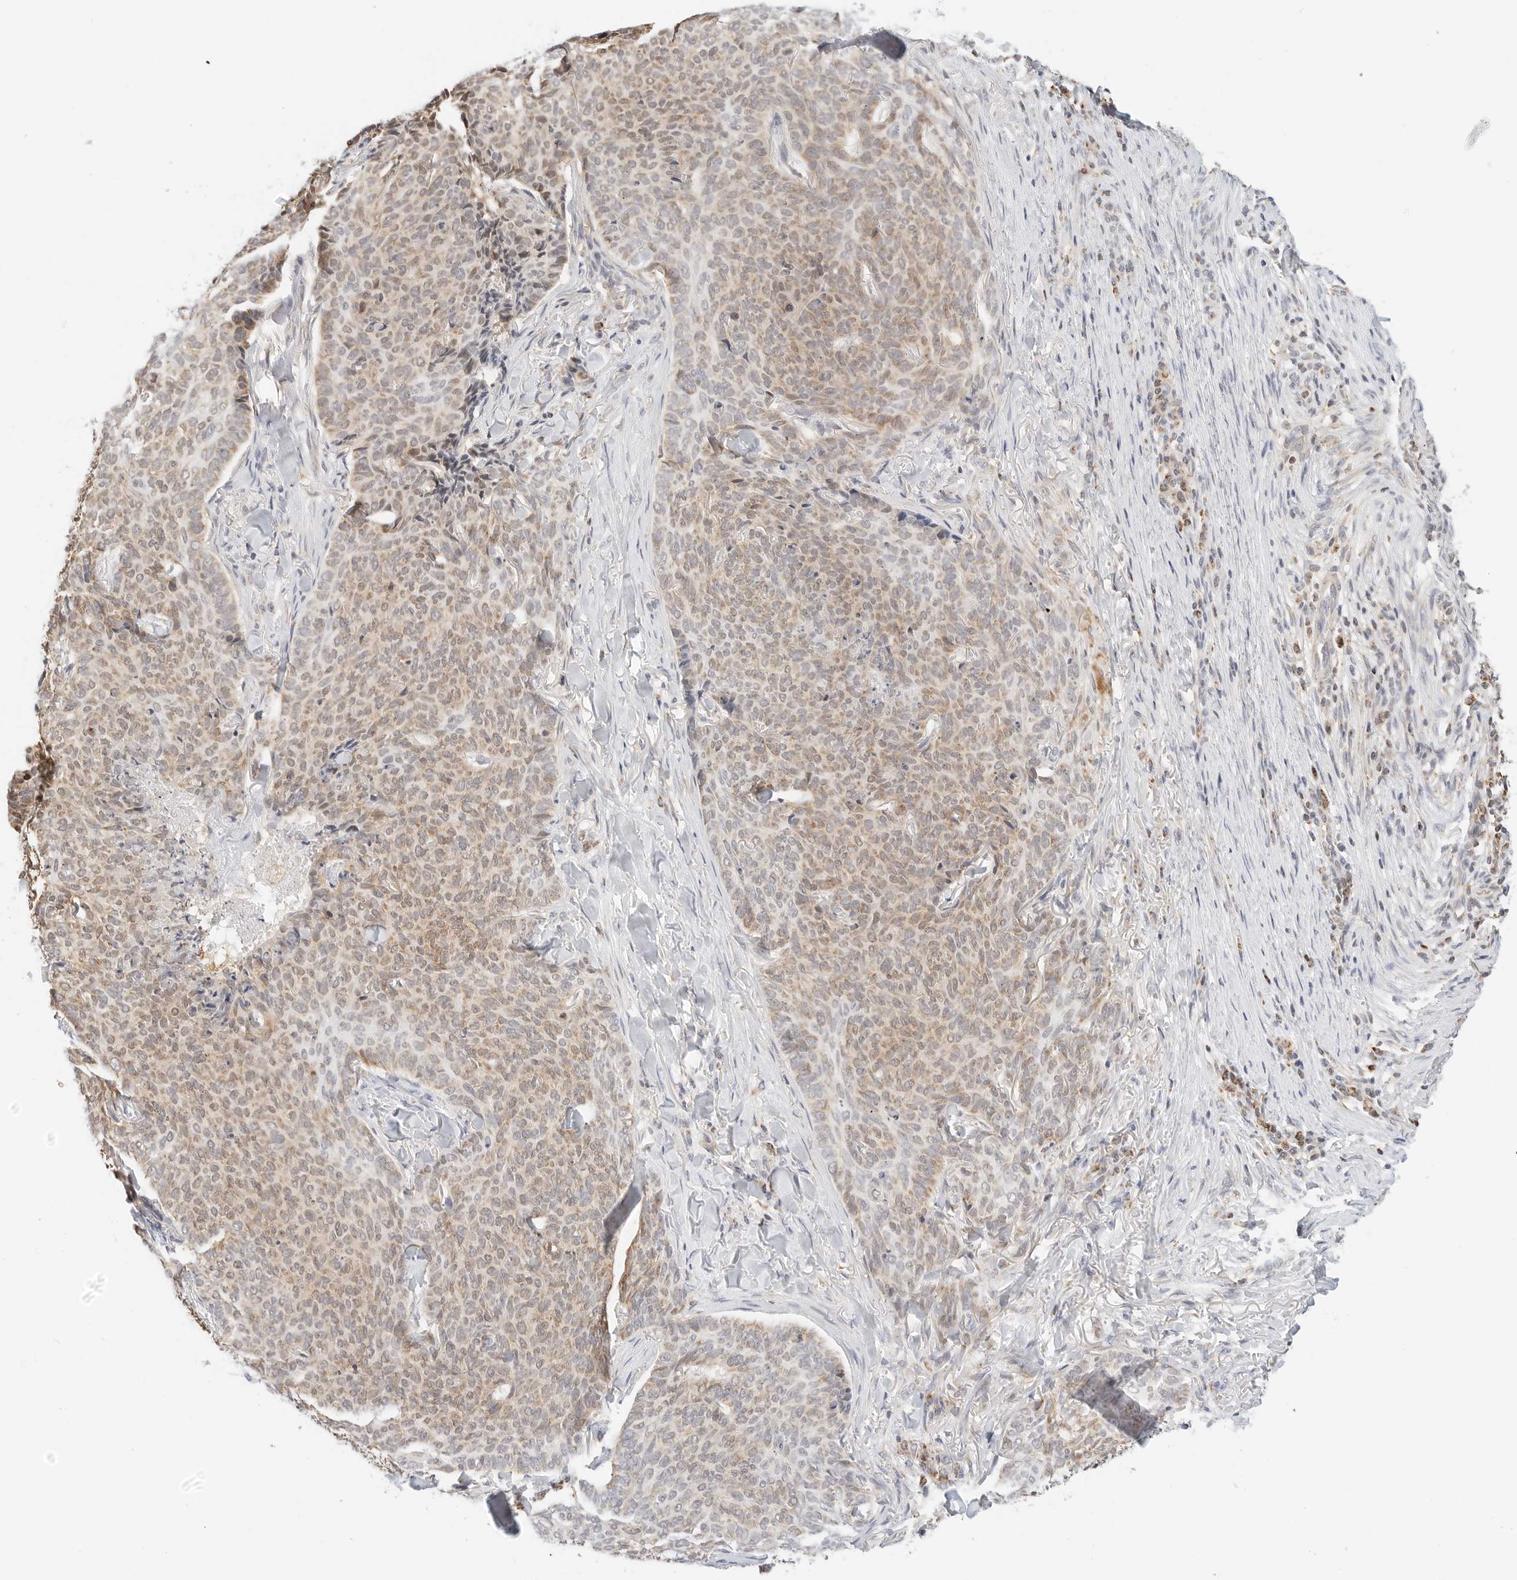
{"staining": {"intensity": "weak", "quantity": ">75%", "location": "cytoplasmic/membranous"}, "tissue": "skin cancer", "cell_type": "Tumor cells", "image_type": "cancer", "snomed": [{"axis": "morphology", "description": "Normal tissue, NOS"}, {"axis": "morphology", "description": "Basal cell carcinoma"}, {"axis": "topography", "description": "Skin"}], "caption": "About >75% of tumor cells in human skin cancer show weak cytoplasmic/membranous protein positivity as visualized by brown immunohistochemical staining.", "gene": "ATL1", "patient": {"sex": "male", "age": 50}}